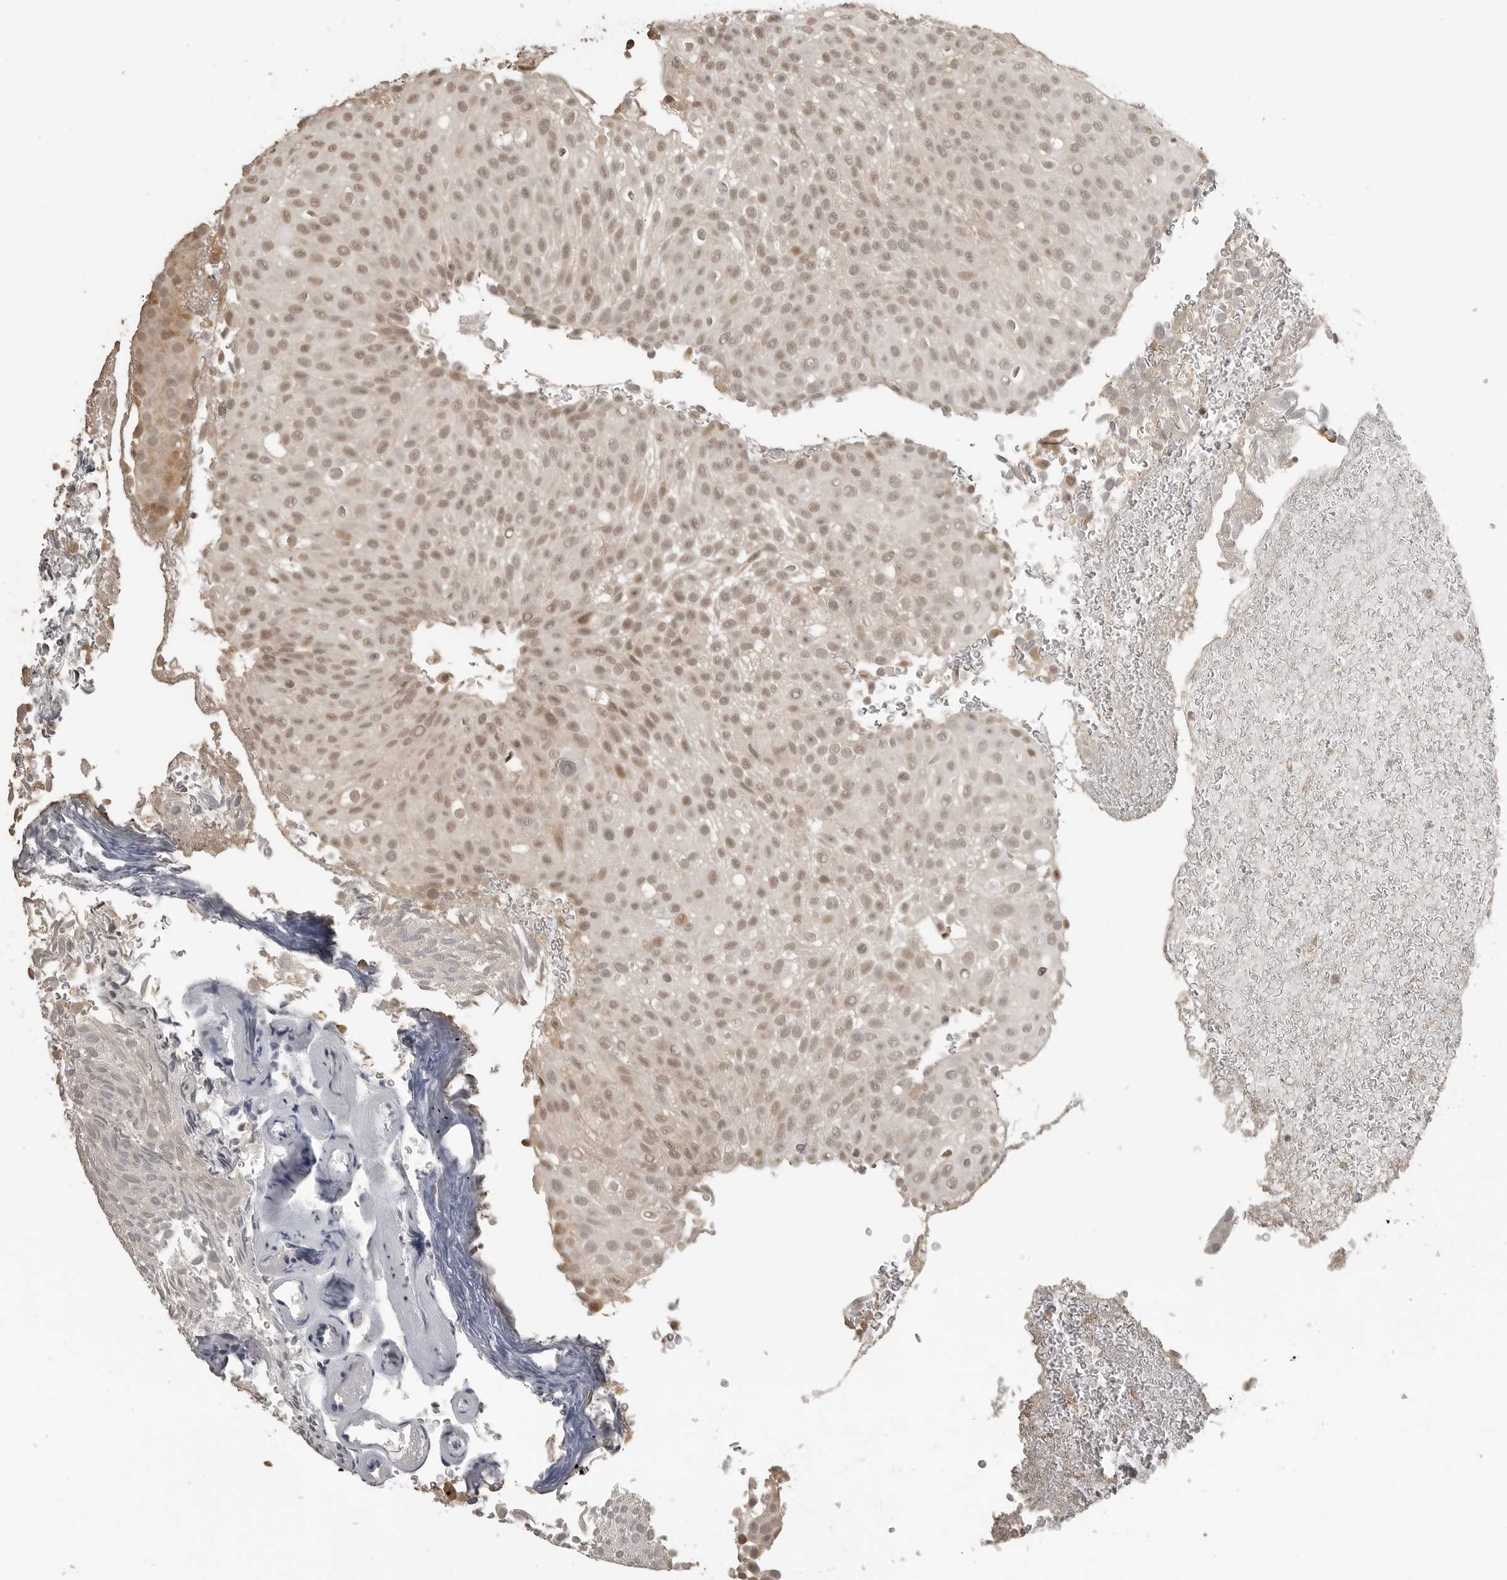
{"staining": {"intensity": "weak", "quantity": ">75%", "location": "nuclear"}, "tissue": "urothelial cancer", "cell_type": "Tumor cells", "image_type": "cancer", "snomed": [{"axis": "morphology", "description": "Urothelial carcinoma, Low grade"}, {"axis": "topography", "description": "Urinary bladder"}], "caption": "Approximately >75% of tumor cells in human low-grade urothelial carcinoma display weak nuclear protein positivity as visualized by brown immunohistochemical staining.", "gene": "SMG8", "patient": {"sex": "male", "age": 78}}